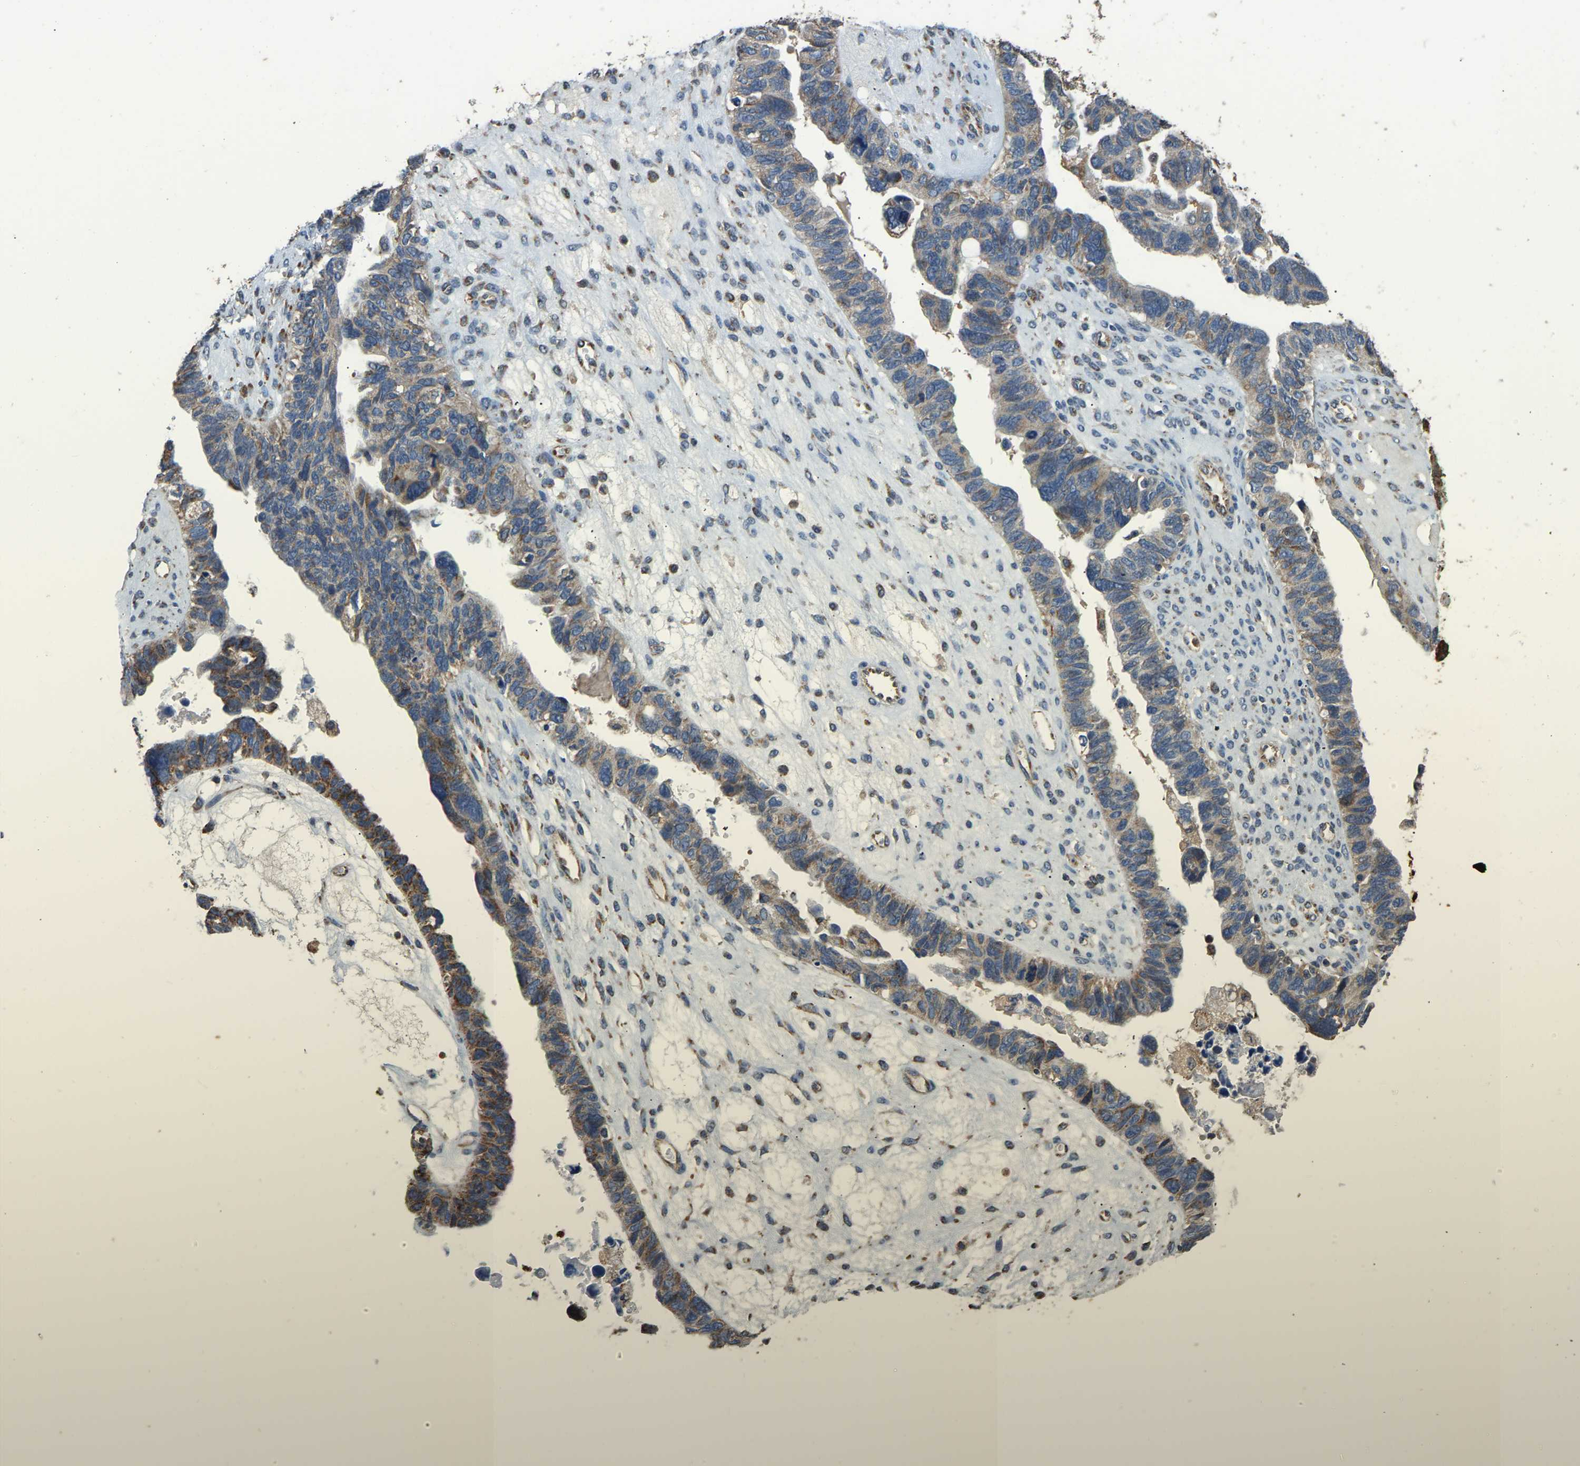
{"staining": {"intensity": "moderate", "quantity": "25%-75%", "location": "cytoplasmic/membranous"}, "tissue": "ovarian cancer", "cell_type": "Tumor cells", "image_type": "cancer", "snomed": [{"axis": "morphology", "description": "Cystadenocarcinoma, serous, NOS"}, {"axis": "topography", "description": "Ovary"}], "caption": "The image reveals staining of ovarian cancer (serous cystadenocarcinoma), revealing moderate cytoplasmic/membranous protein expression (brown color) within tumor cells.", "gene": "TUFM", "patient": {"sex": "female", "age": 79}}